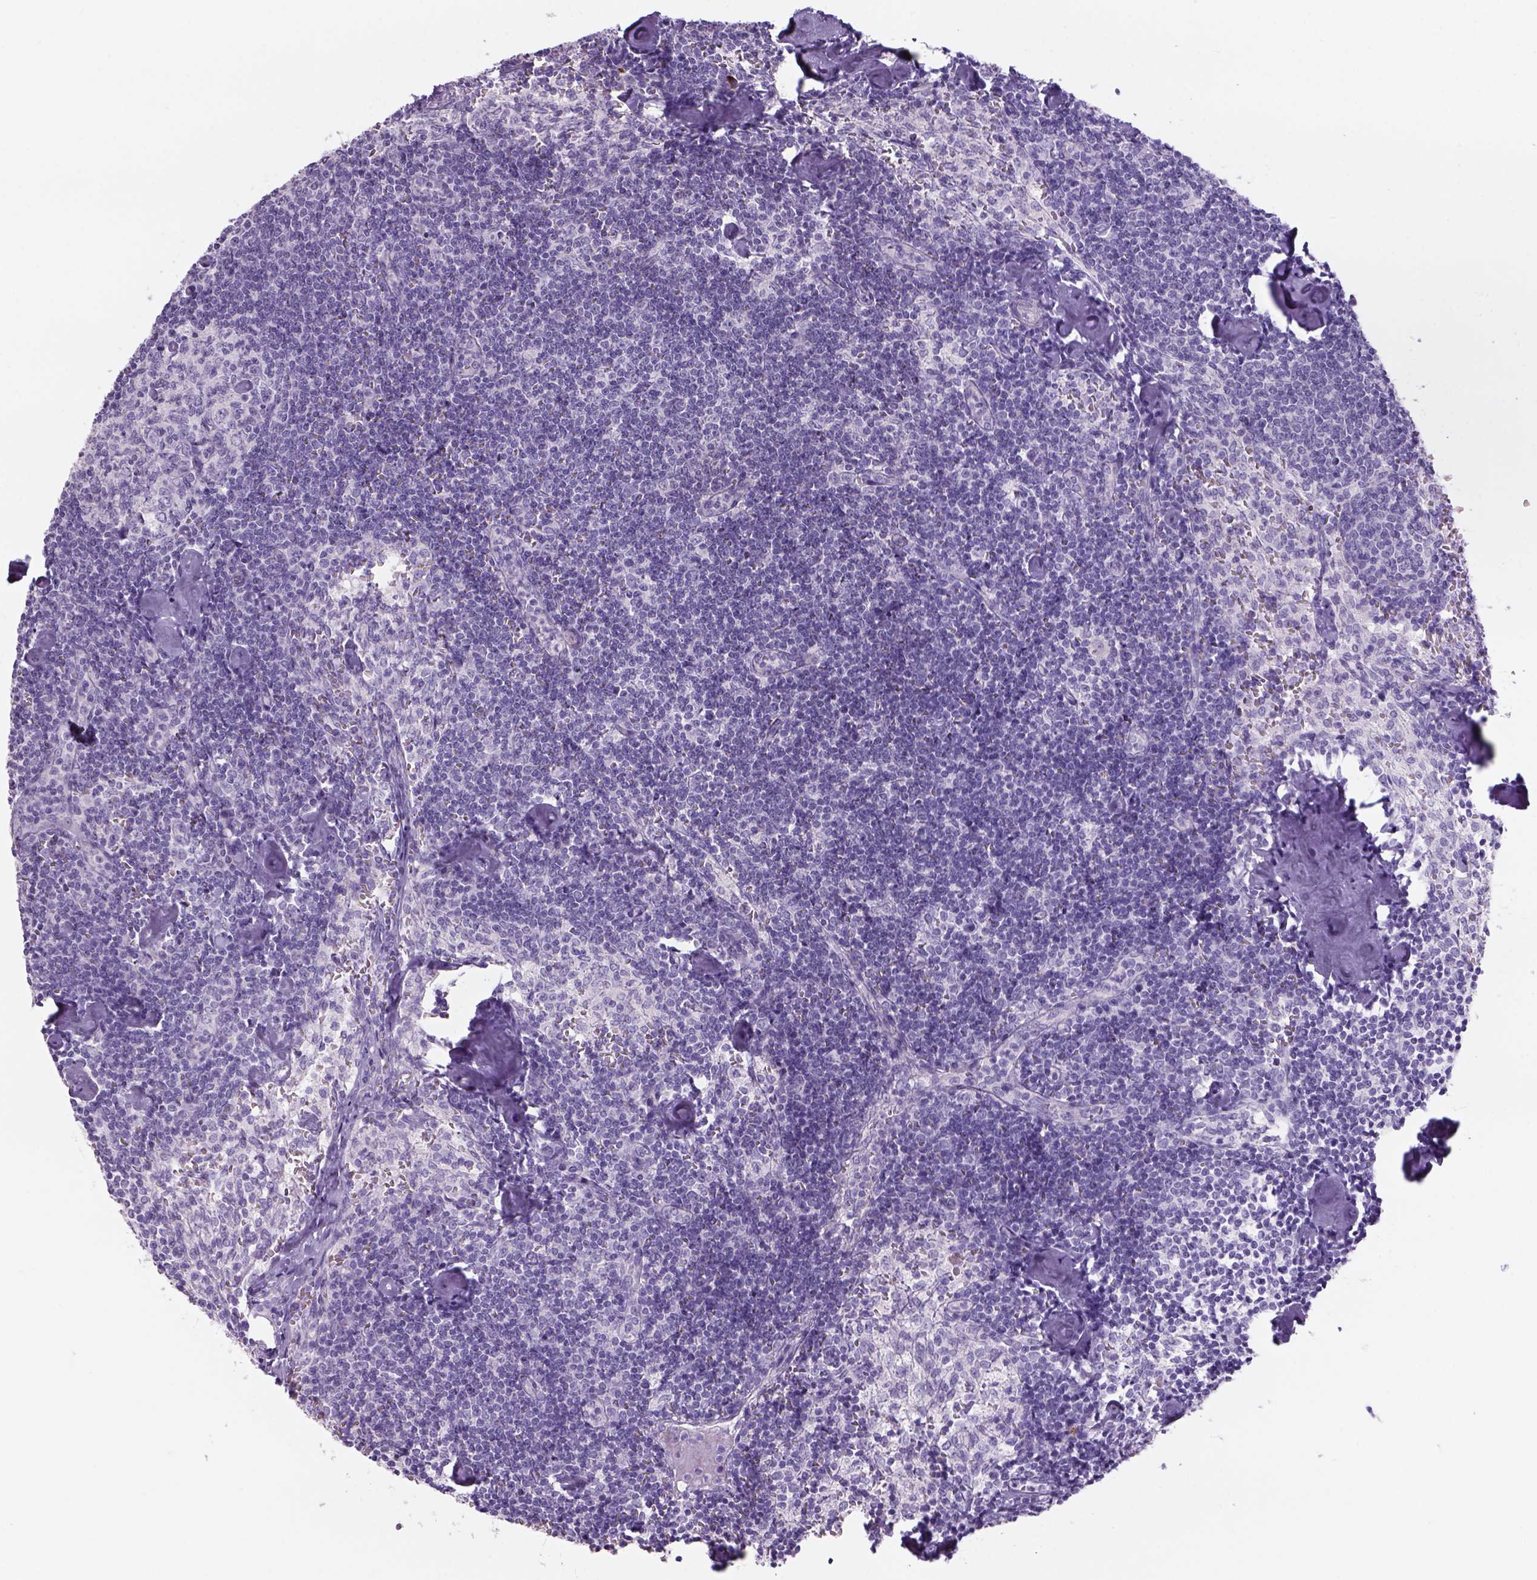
{"staining": {"intensity": "negative", "quantity": "none", "location": "none"}, "tissue": "lymph node", "cell_type": "Germinal center cells", "image_type": "normal", "snomed": [{"axis": "morphology", "description": "Normal tissue, NOS"}, {"axis": "topography", "description": "Lymph node"}], "caption": "DAB immunohistochemical staining of normal human lymph node shows no significant staining in germinal center cells.", "gene": "TENM4", "patient": {"sex": "female", "age": 50}}